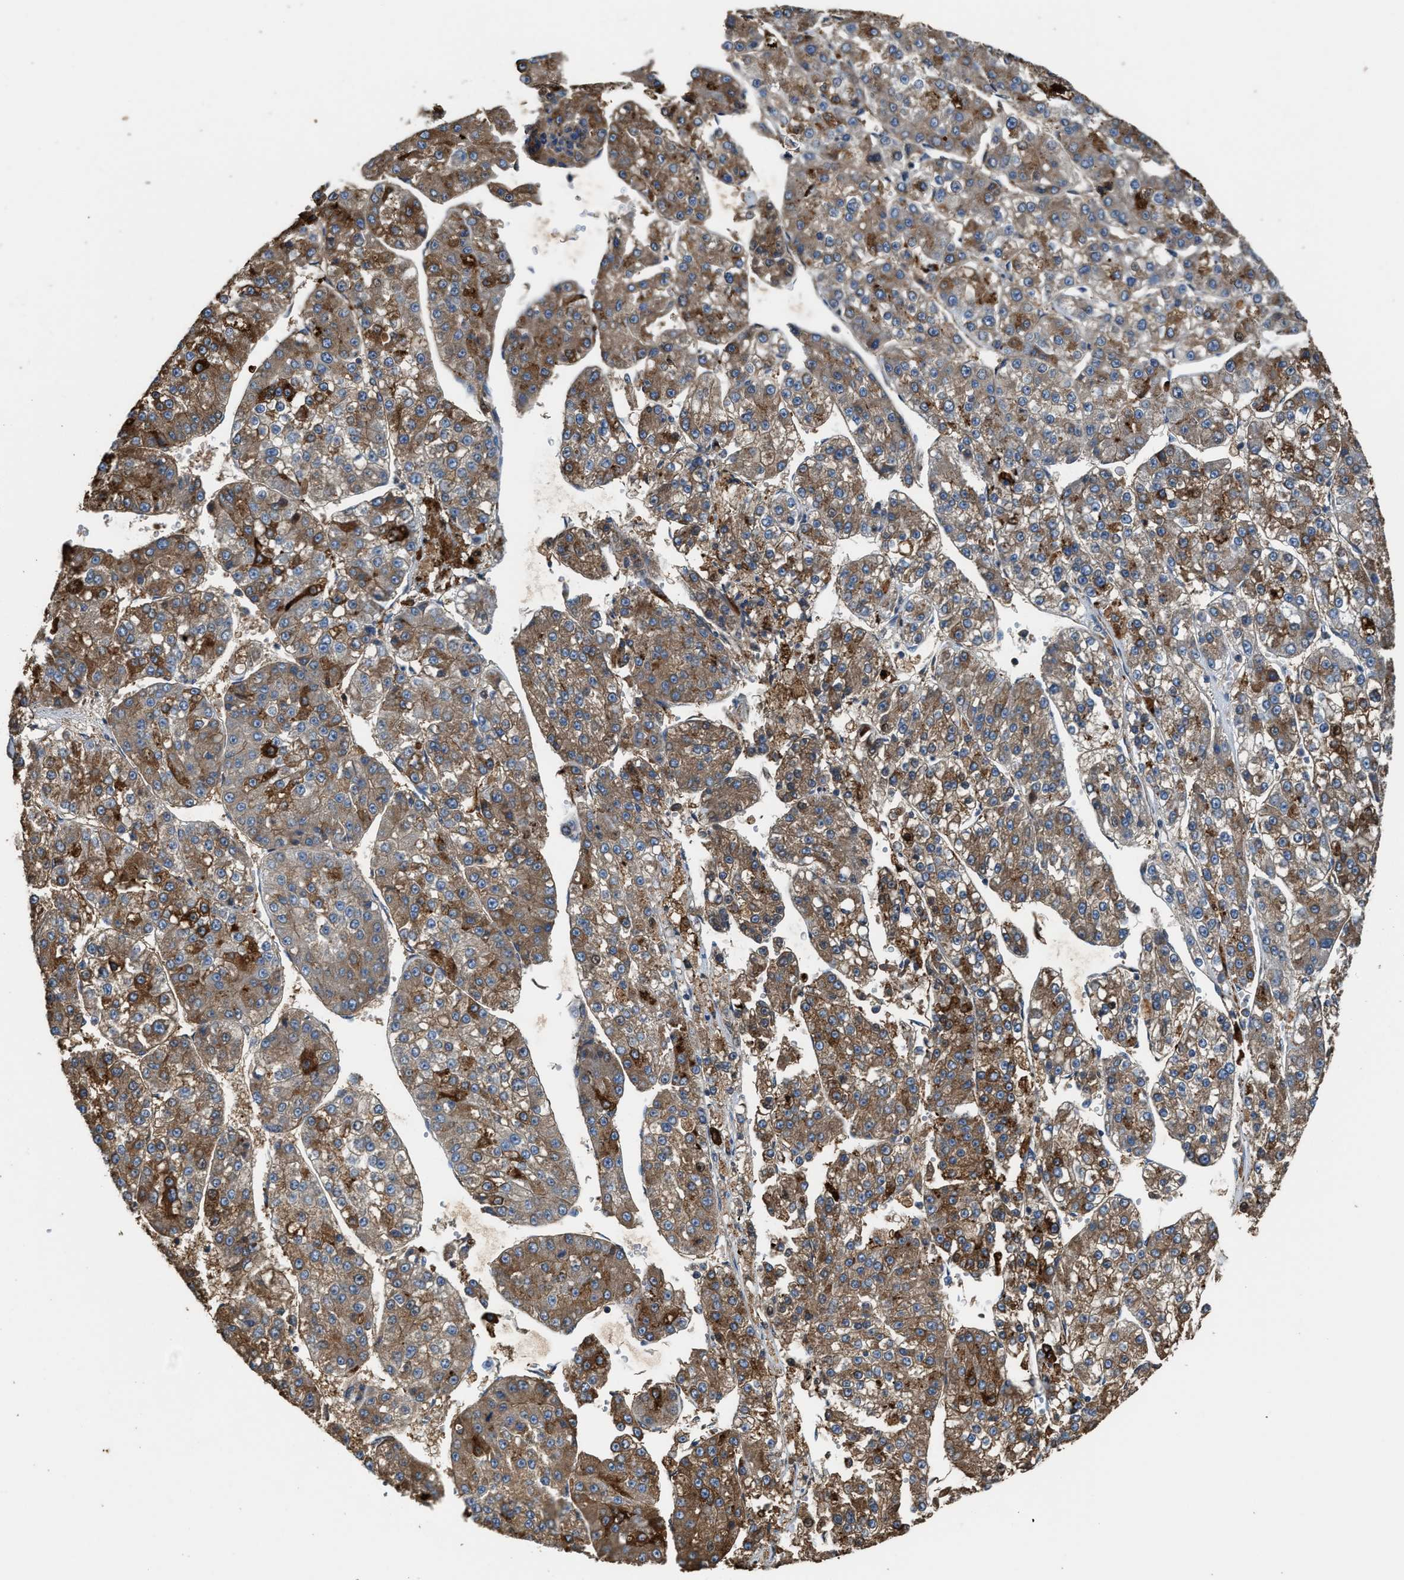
{"staining": {"intensity": "moderate", "quantity": ">75%", "location": "cytoplasmic/membranous"}, "tissue": "liver cancer", "cell_type": "Tumor cells", "image_type": "cancer", "snomed": [{"axis": "morphology", "description": "Carcinoma, Hepatocellular, NOS"}, {"axis": "topography", "description": "Liver"}], "caption": "The photomicrograph displays immunohistochemical staining of hepatocellular carcinoma (liver). There is moderate cytoplasmic/membranous expression is present in approximately >75% of tumor cells.", "gene": "ATIC", "patient": {"sex": "female", "age": 73}}